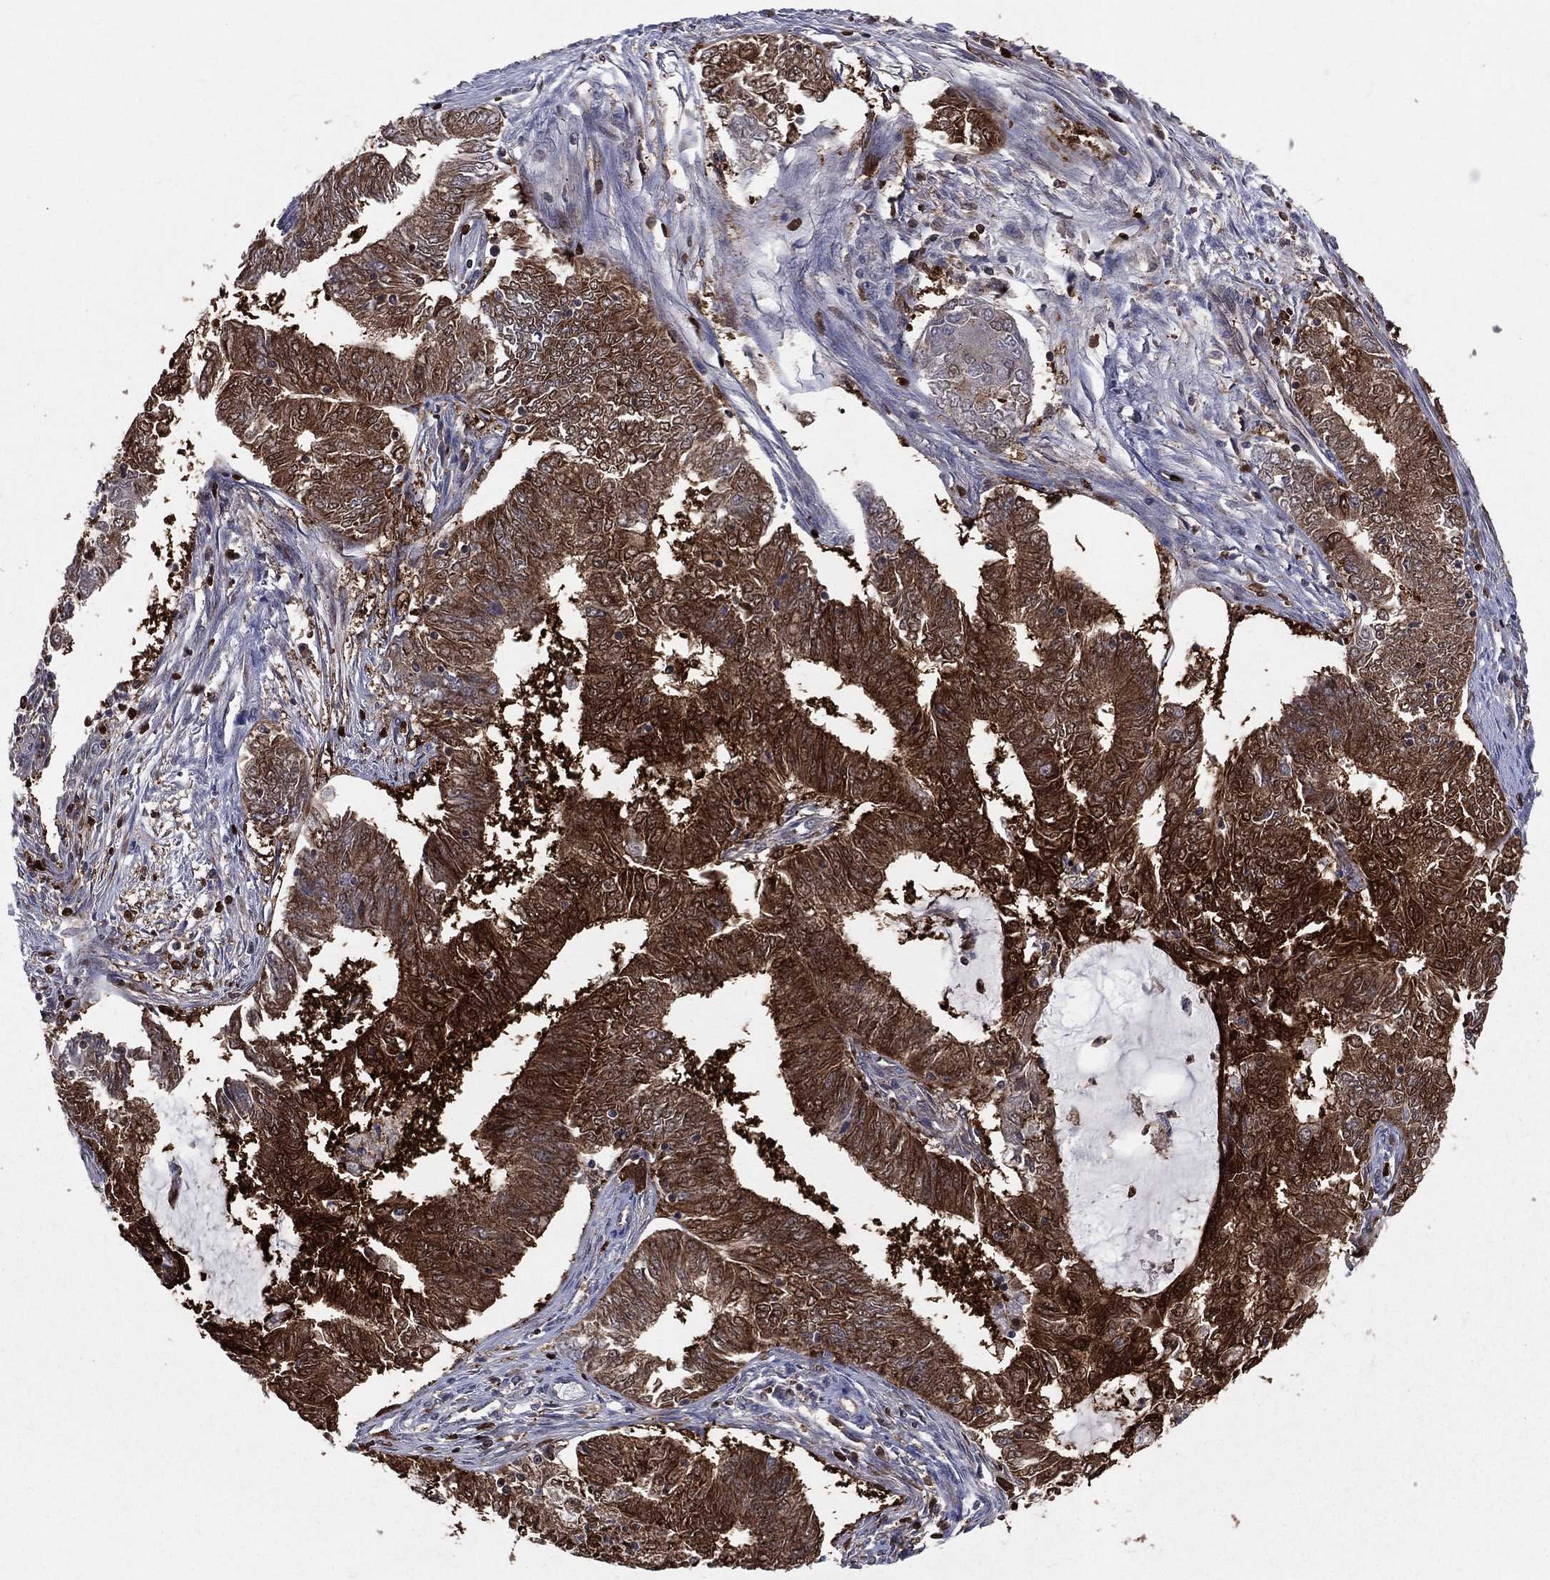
{"staining": {"intensity": "strong", "quantity": ">75%", "location": "cytoplasmic/membranous"}, "tissue": "endometrial cancer", "cell_type": "Tumor cells", "image_type": "cancer", "snomed": [{"axis": "morphology", "description": "Adenocarcinoma, NOS"}, {"axis": "topography", "description": "Endometrium"}], "caption": "This is an image of immunohistochemistry staining of adenocarcinoma (endometrial), which shows strong staining in the cytoplasmic/membranous of tumor cells.", "gene": "ENO1", "patient": {"sex": "female", "age": 62}}